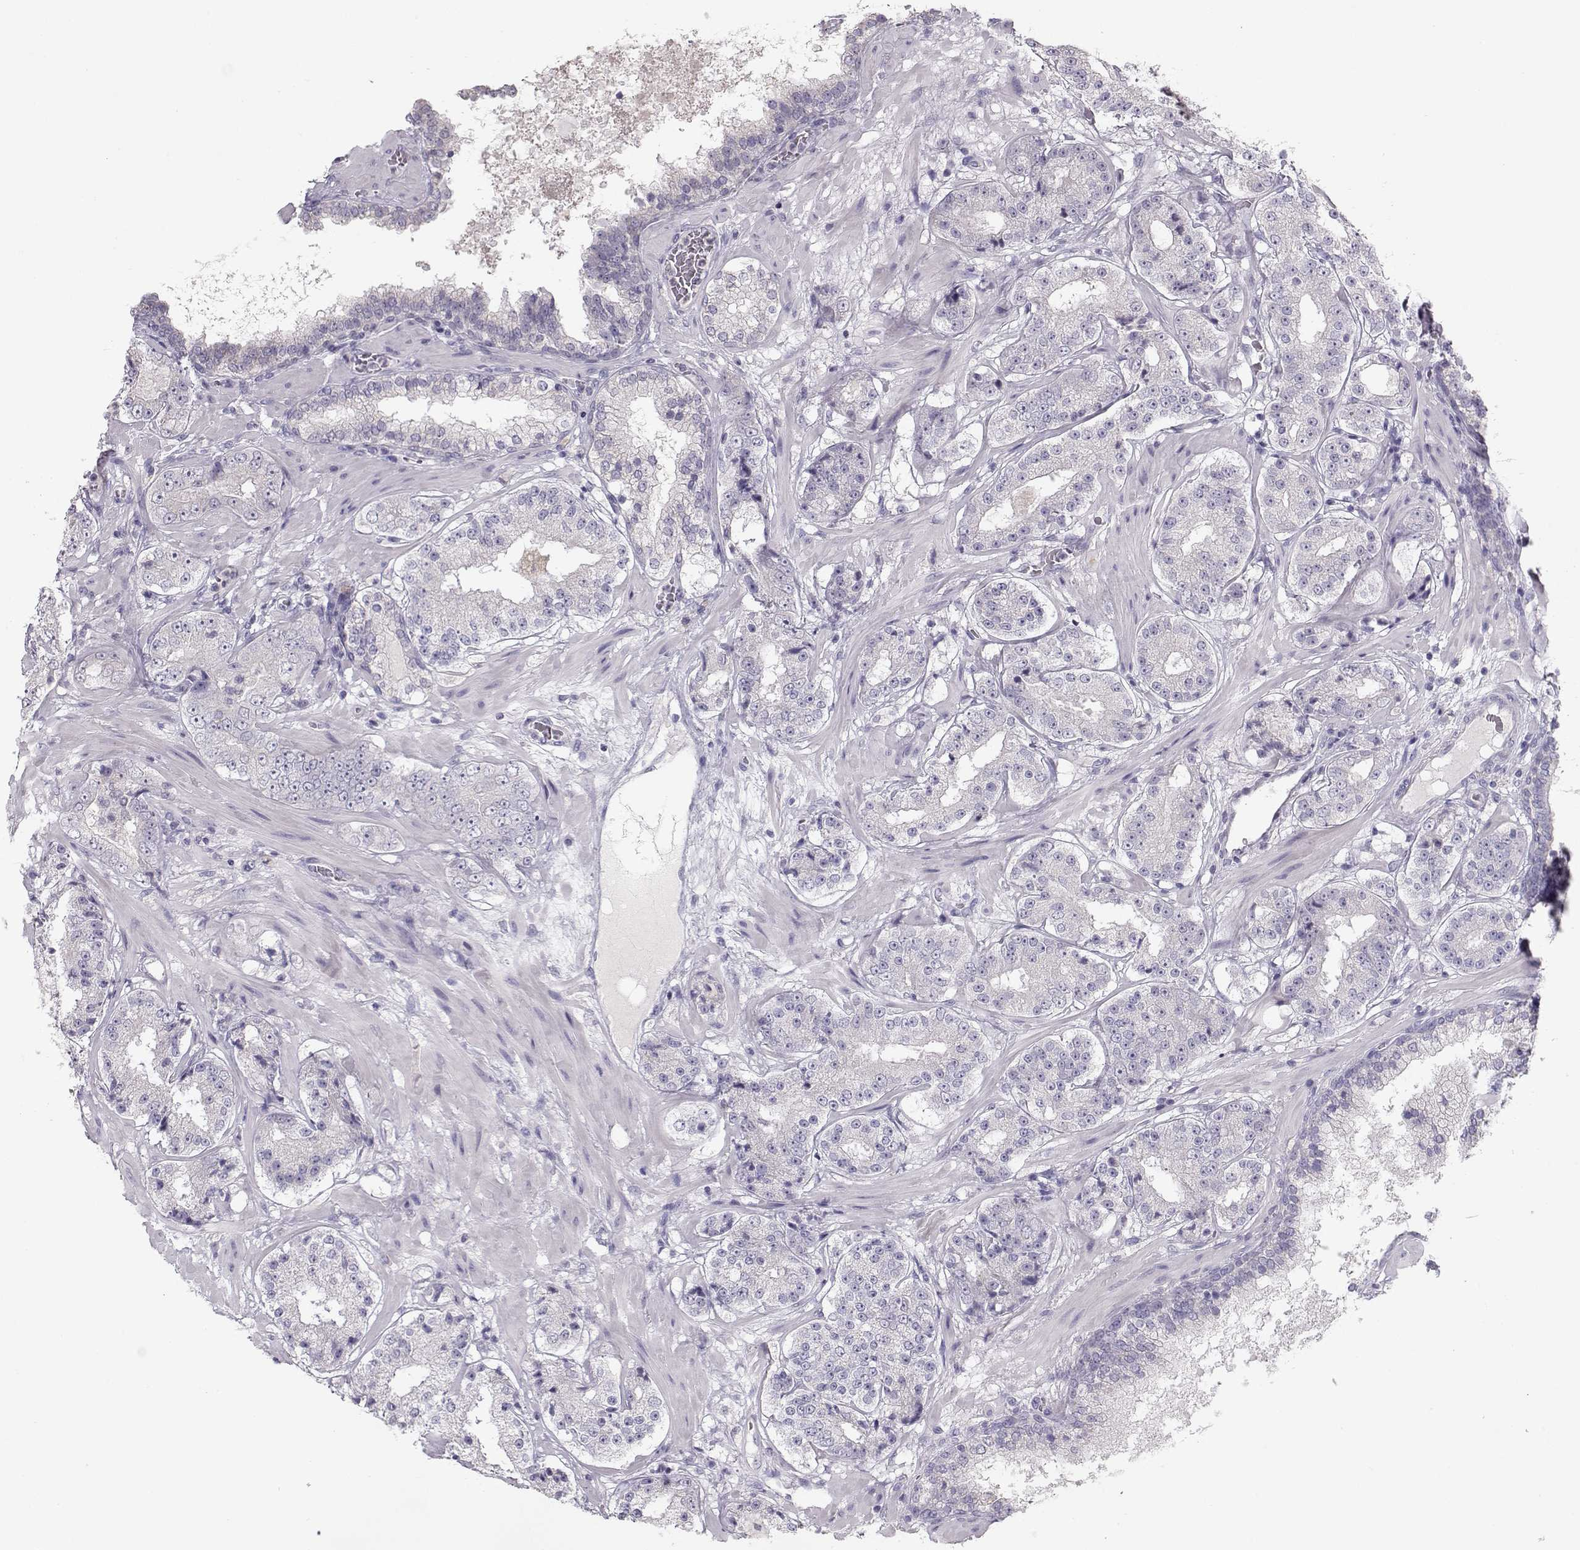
{"staining": {"intensity": "negative", "quantity": "none", "location": "none"}, "tissue": "prostate cancer", "cell_type": "Tumor cells", "image_type": "cancer", "snomed": [{"axis": "morphology", "description": "Adenocarcinoma, Low grade"}, {"axis": "topography", "description": "Prostate"}], "caption": "This is an immunohistochemistry (IHC) photomicrograph of prostate adenocarcinoma (low-grade). There is no positivity in tumor cells.", "gene": "GRK1", "patient": {"sex": "male", "age": 60}}